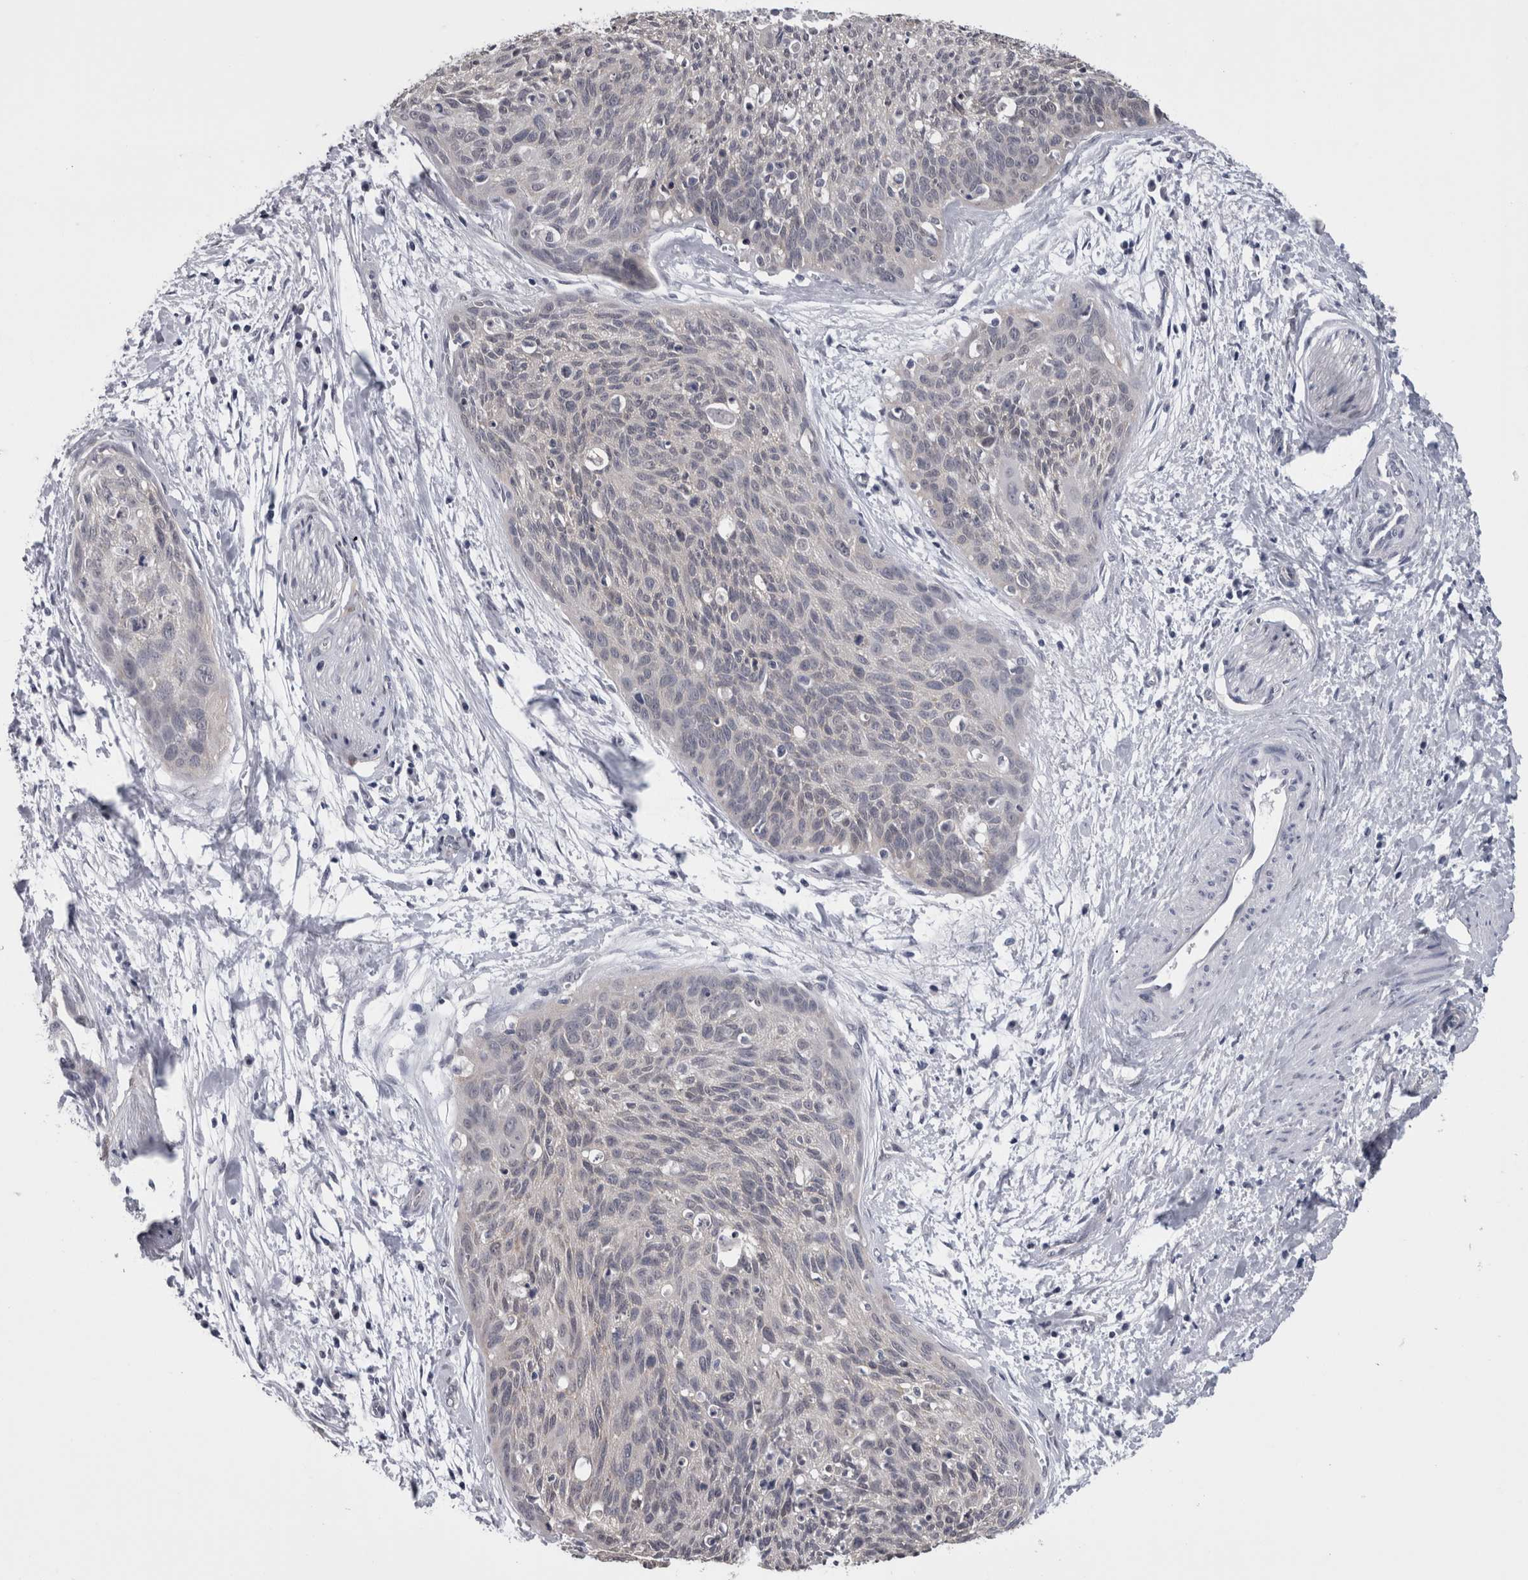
{"staining": {"intensity": "negative", "quantity": "none", "location": "none"}, "tissue": "cervical cancer", "cell_type": "Tumor cells", "image_type": "cancer", "snomed": [{"axis": "morphology", "description": "Squamous cell carcinoma, NOS"}, {"axis": "topography", "description": "Cervix"}], "caption": "Cervical squamous cell carcinoma was stained to show a protein in brown. There is no significant staining in tumor cells.", "gene": "DDX6", "patient": {"sex": "female", "age": 55}}